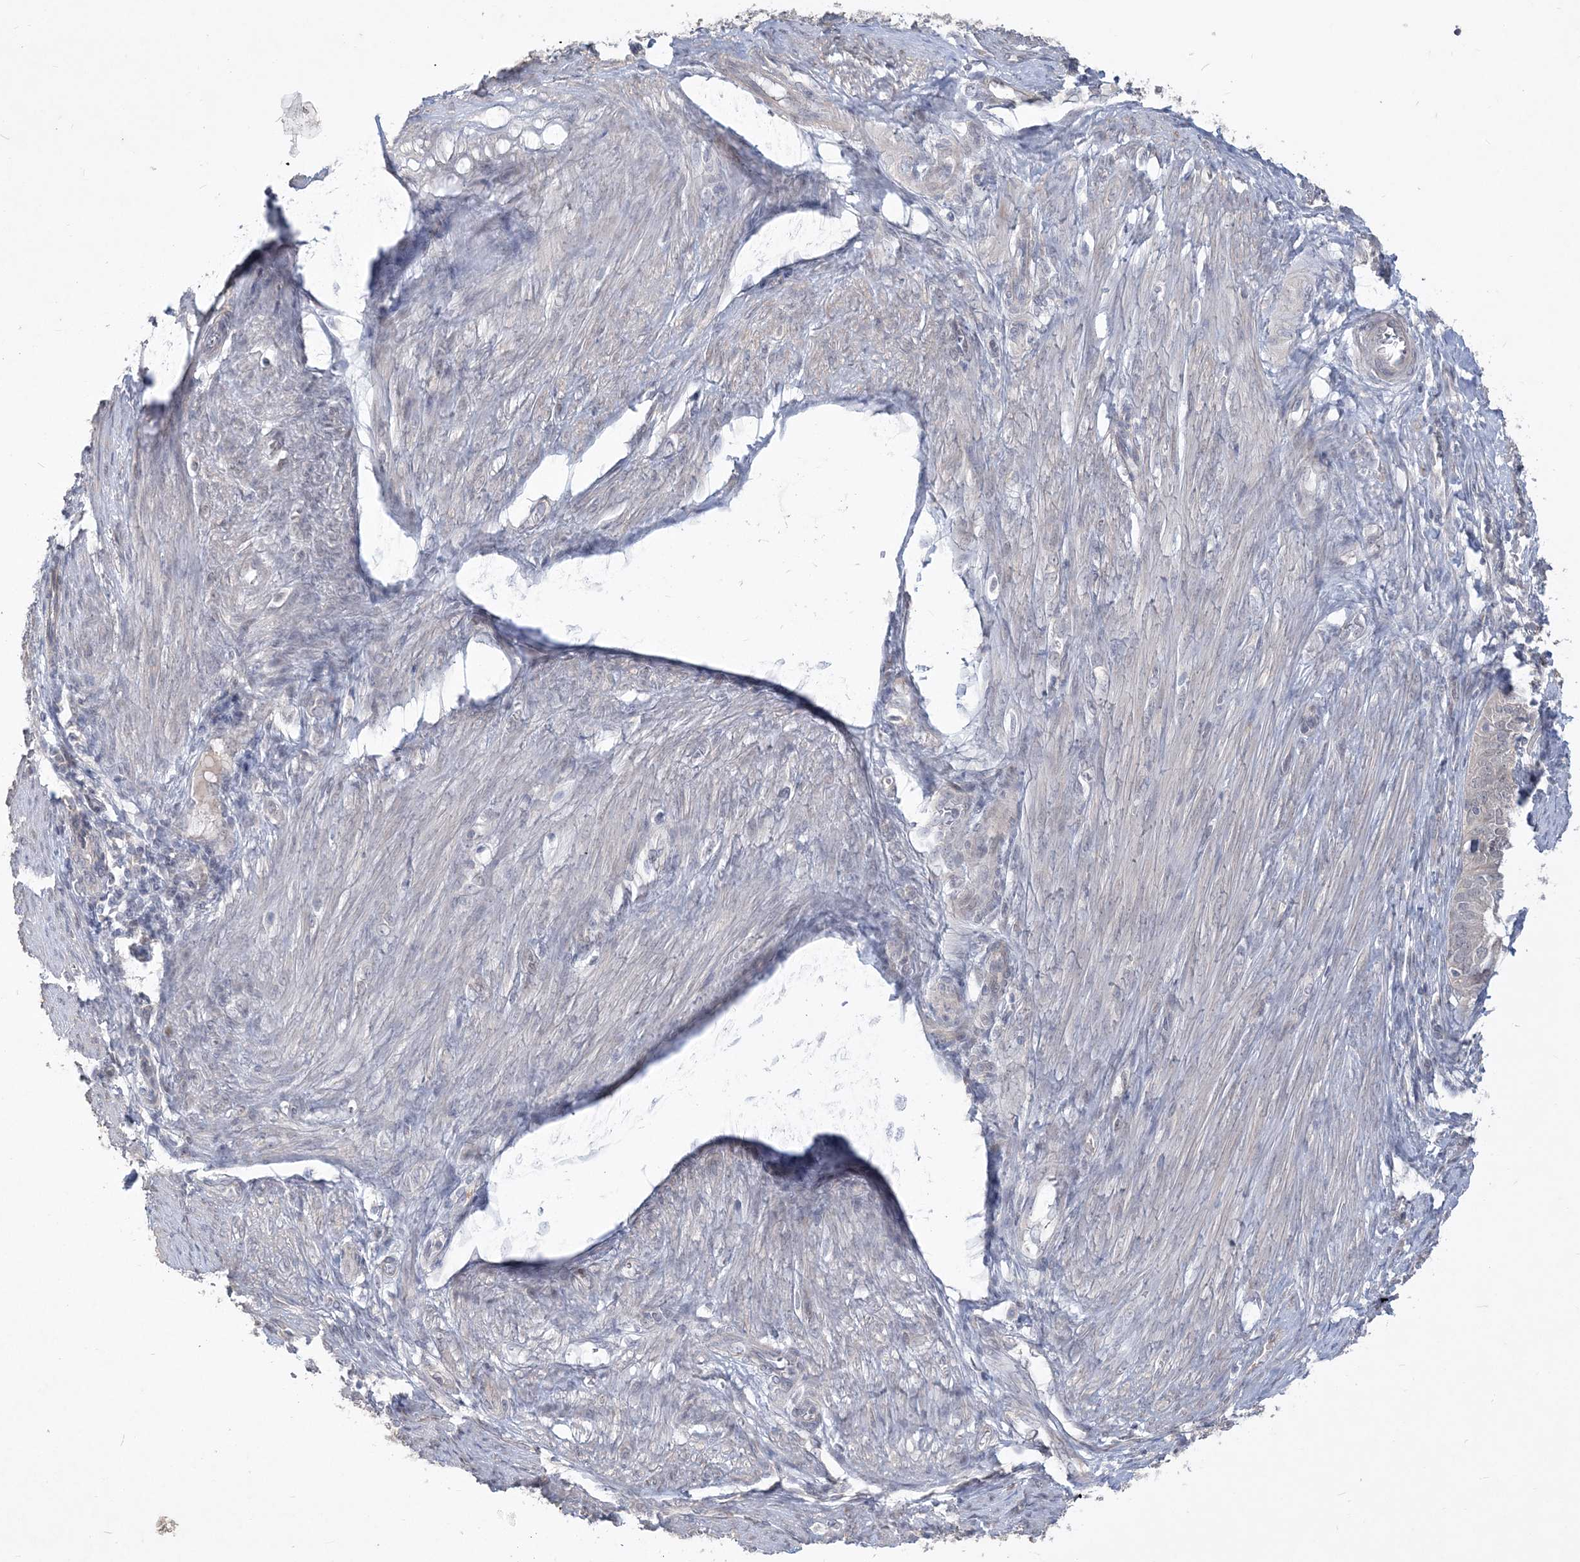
{"staining": {"intensity": "negative", "quantity": "none", "location": "none"}, "tissue": "endometrial cancer", "cell_type": "Tumor cells", "image_type": "cancer", "snomed": [{"axis": "morphology", "description": "Adenocarcinoma, NOS"}, {"axis": "topography", "description": "Endometrium"}], "caption": "Protein analysis of endometrial adenocarcinoma demonstrates no significant staining in tumor cells.", "gene": "TSPEAR", "patient": {"sex": "female", "age": 51}}